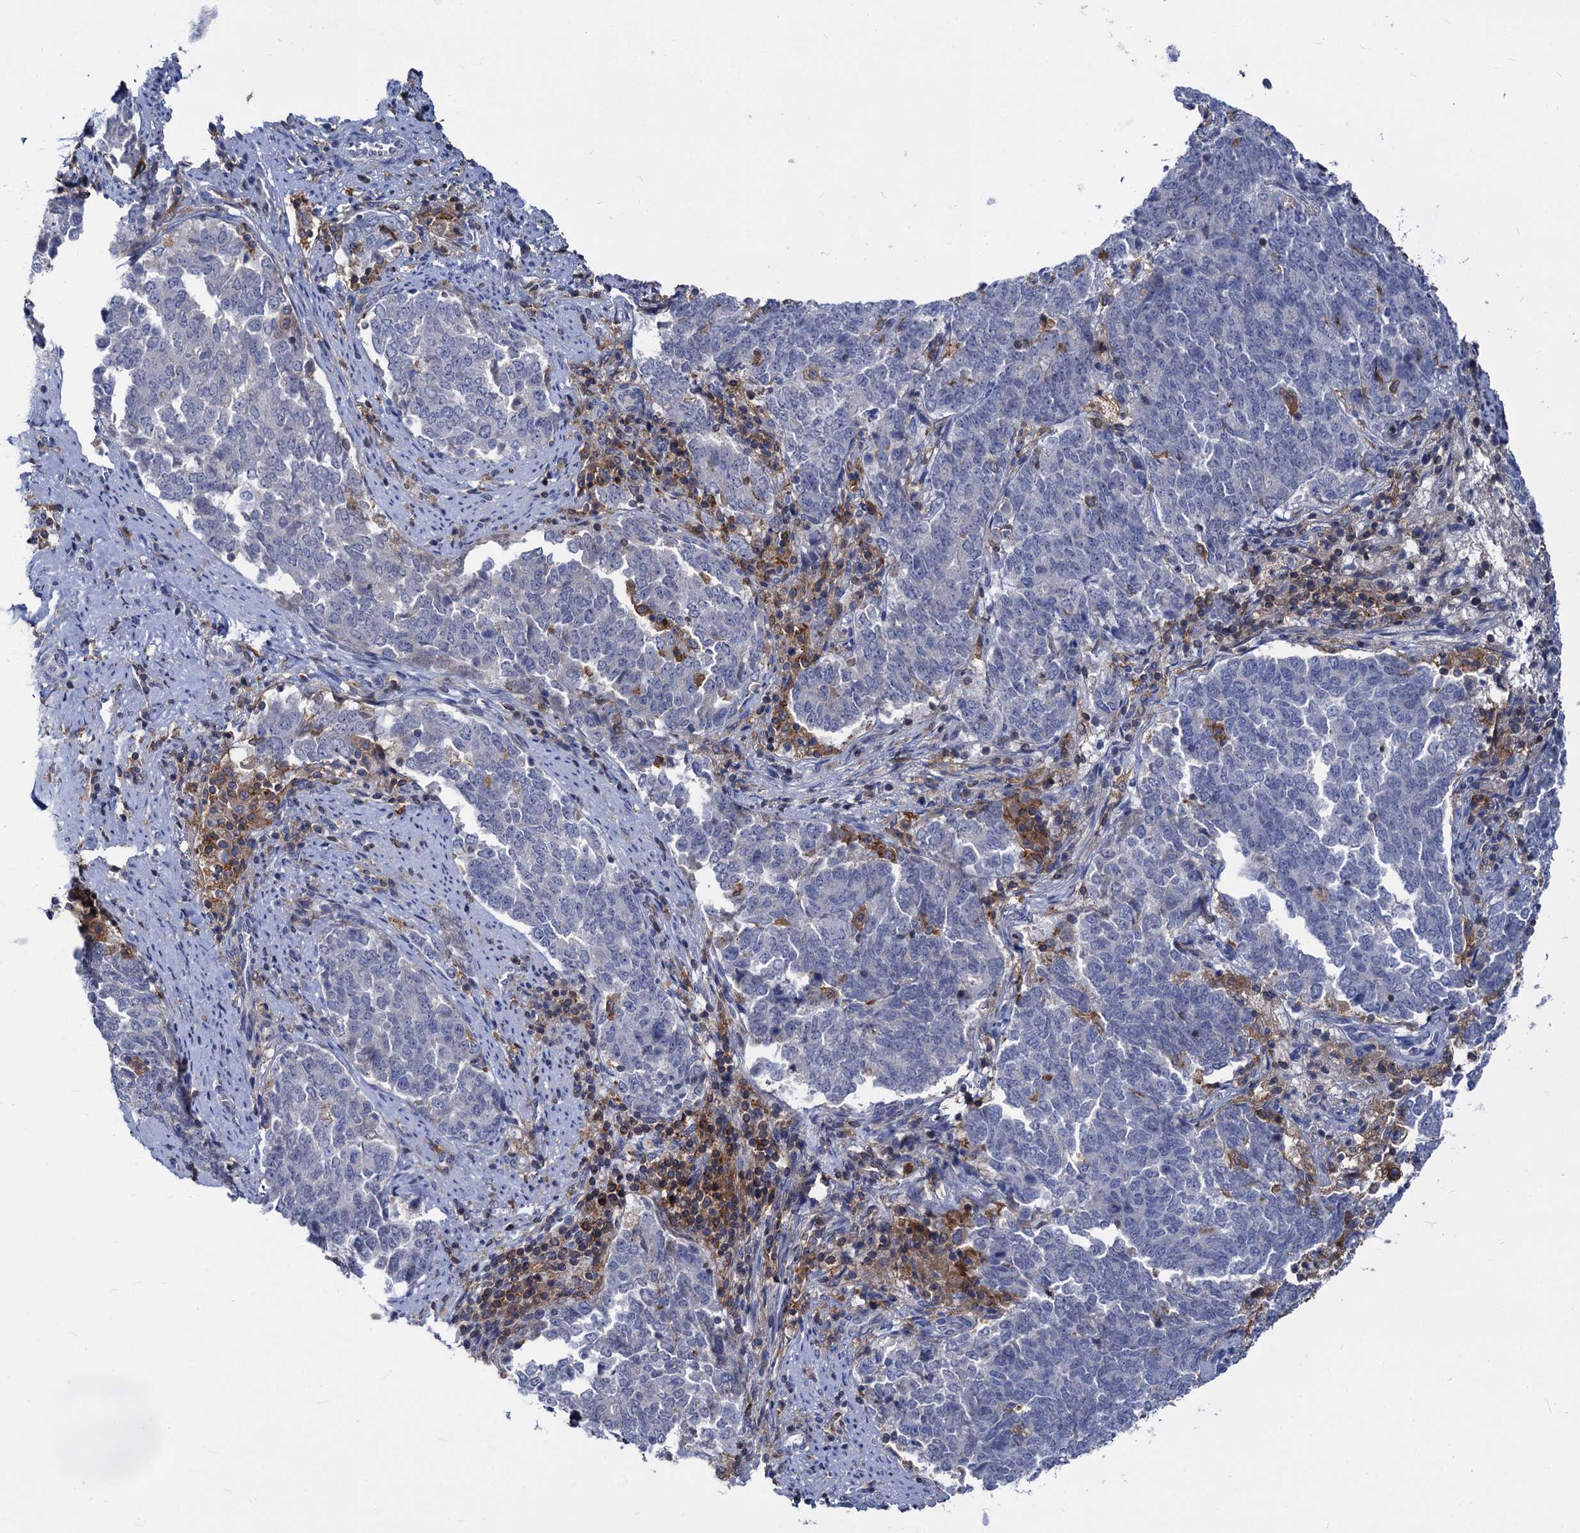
{"staining": {"intensity": "negative", "quantity": "none", "location": "none"}, "tissue": "endometrial cancer", "cell_type": "Tumor cells", "image_type": "cancer", "snomed": [{"axis": "morphology", "description": "Adenocarcinoma, NOS"}, {"axis": "topography", "description": "Endometrium"}], "caption": "An image of human endometrial cancer is negative for staining in tumor cells. (Immunohistochemistry, brightfield microscopy, high magnification).", "gene": "RHOG", "patient": {"sex": "female", "age": 80}}